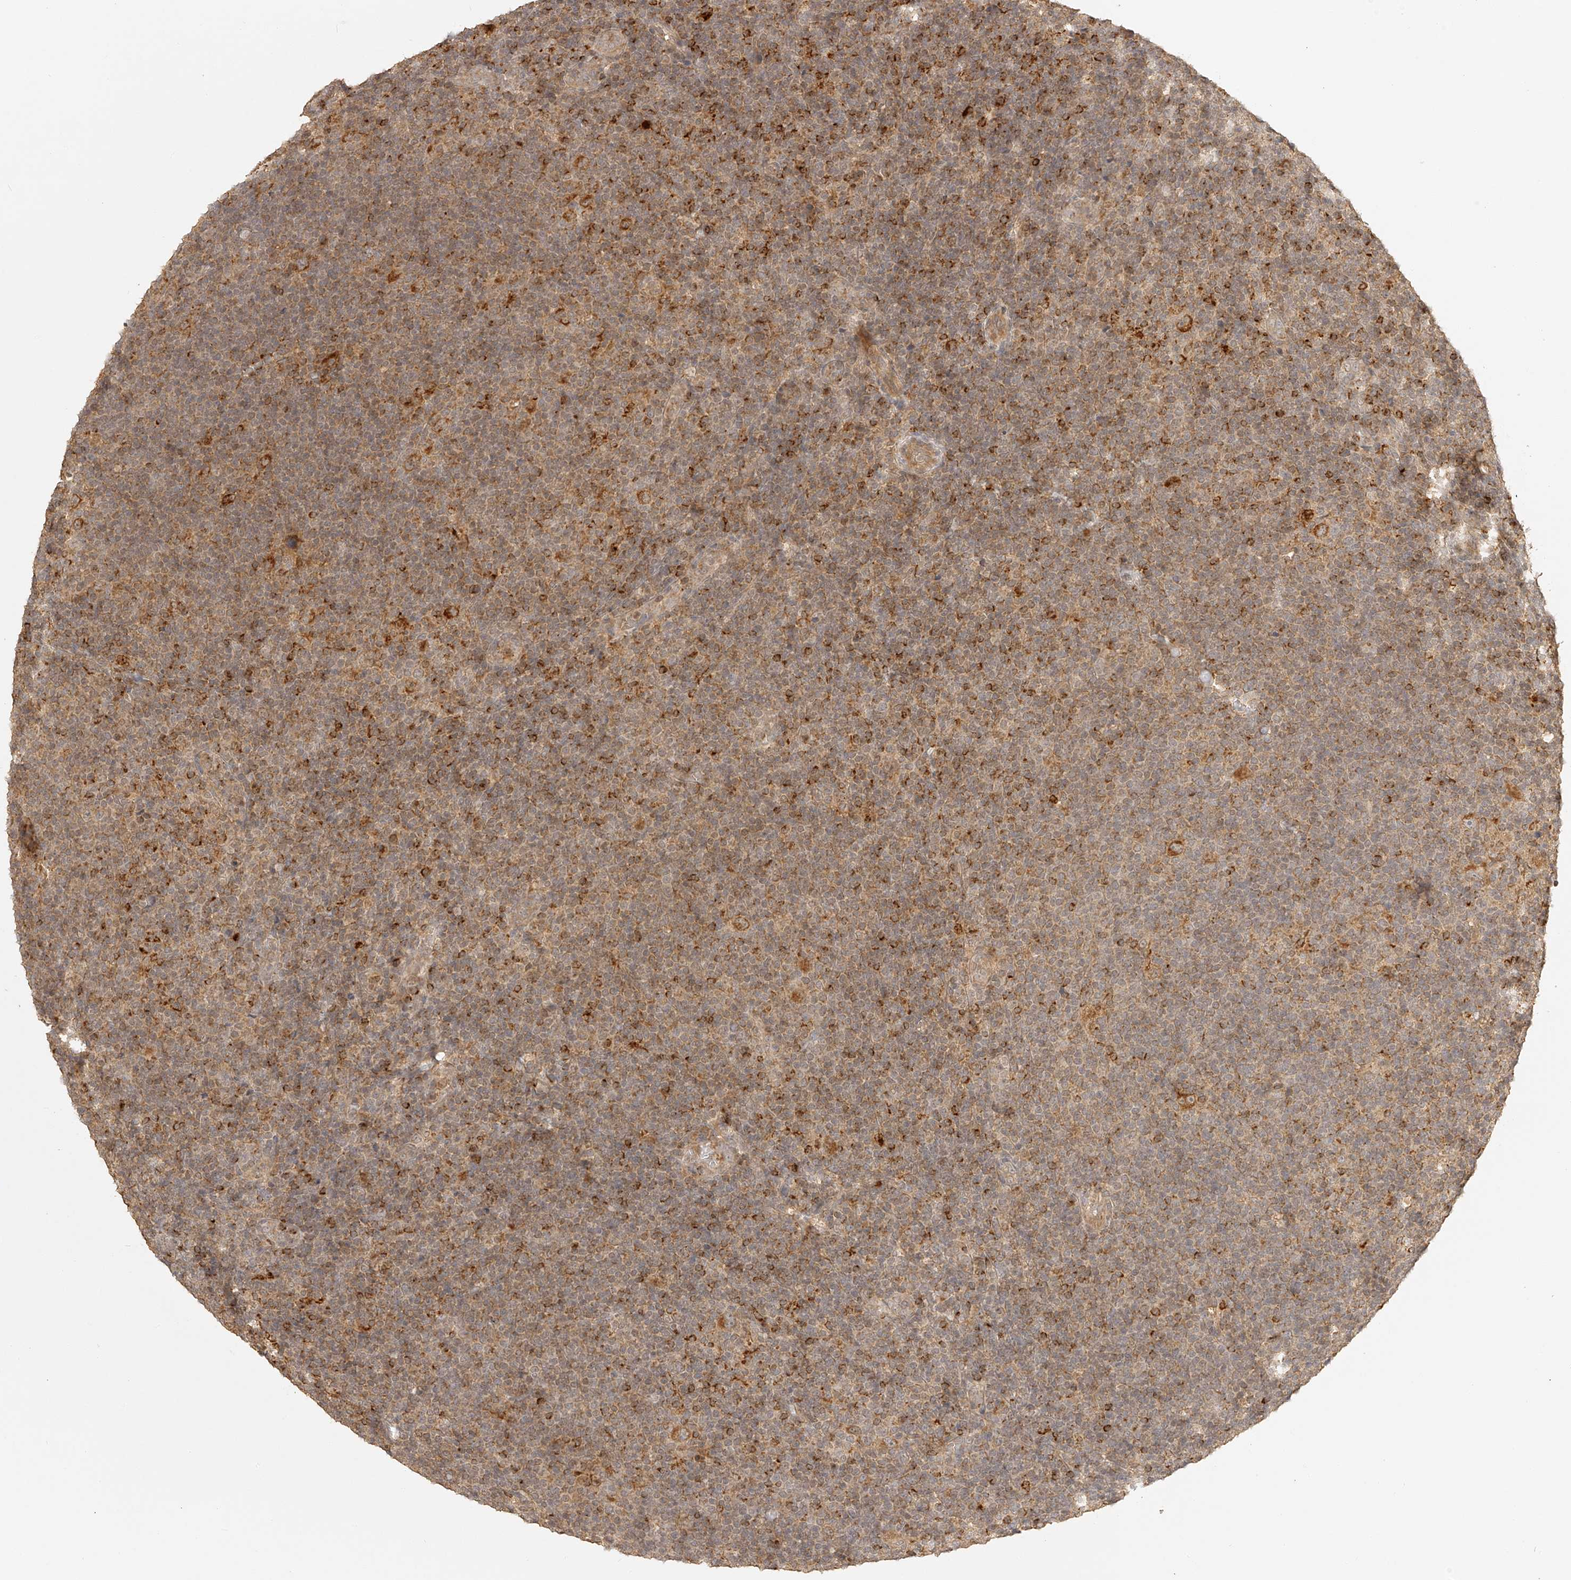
{"staining": {"intensity": "moderate", "quantity": ">75%", "location": "cytoplasmic/membranous"}, "tissue": "lymphoma", "cell_type": "Tumor cells", "image_type": "cancer", "snomed": [{"axis": "morphology", "description": "Hodgkin's disease, NOS"}, {"axis": "topography", "description": "Lymph node"}], "caption": "IHC of lymphoma reveals medium levels of moderate cytoplasmic/membranous staining in about >75% of tumor cells.", "gene": "BCL2L11", "patient": {"sex": "female", "age": 57}}